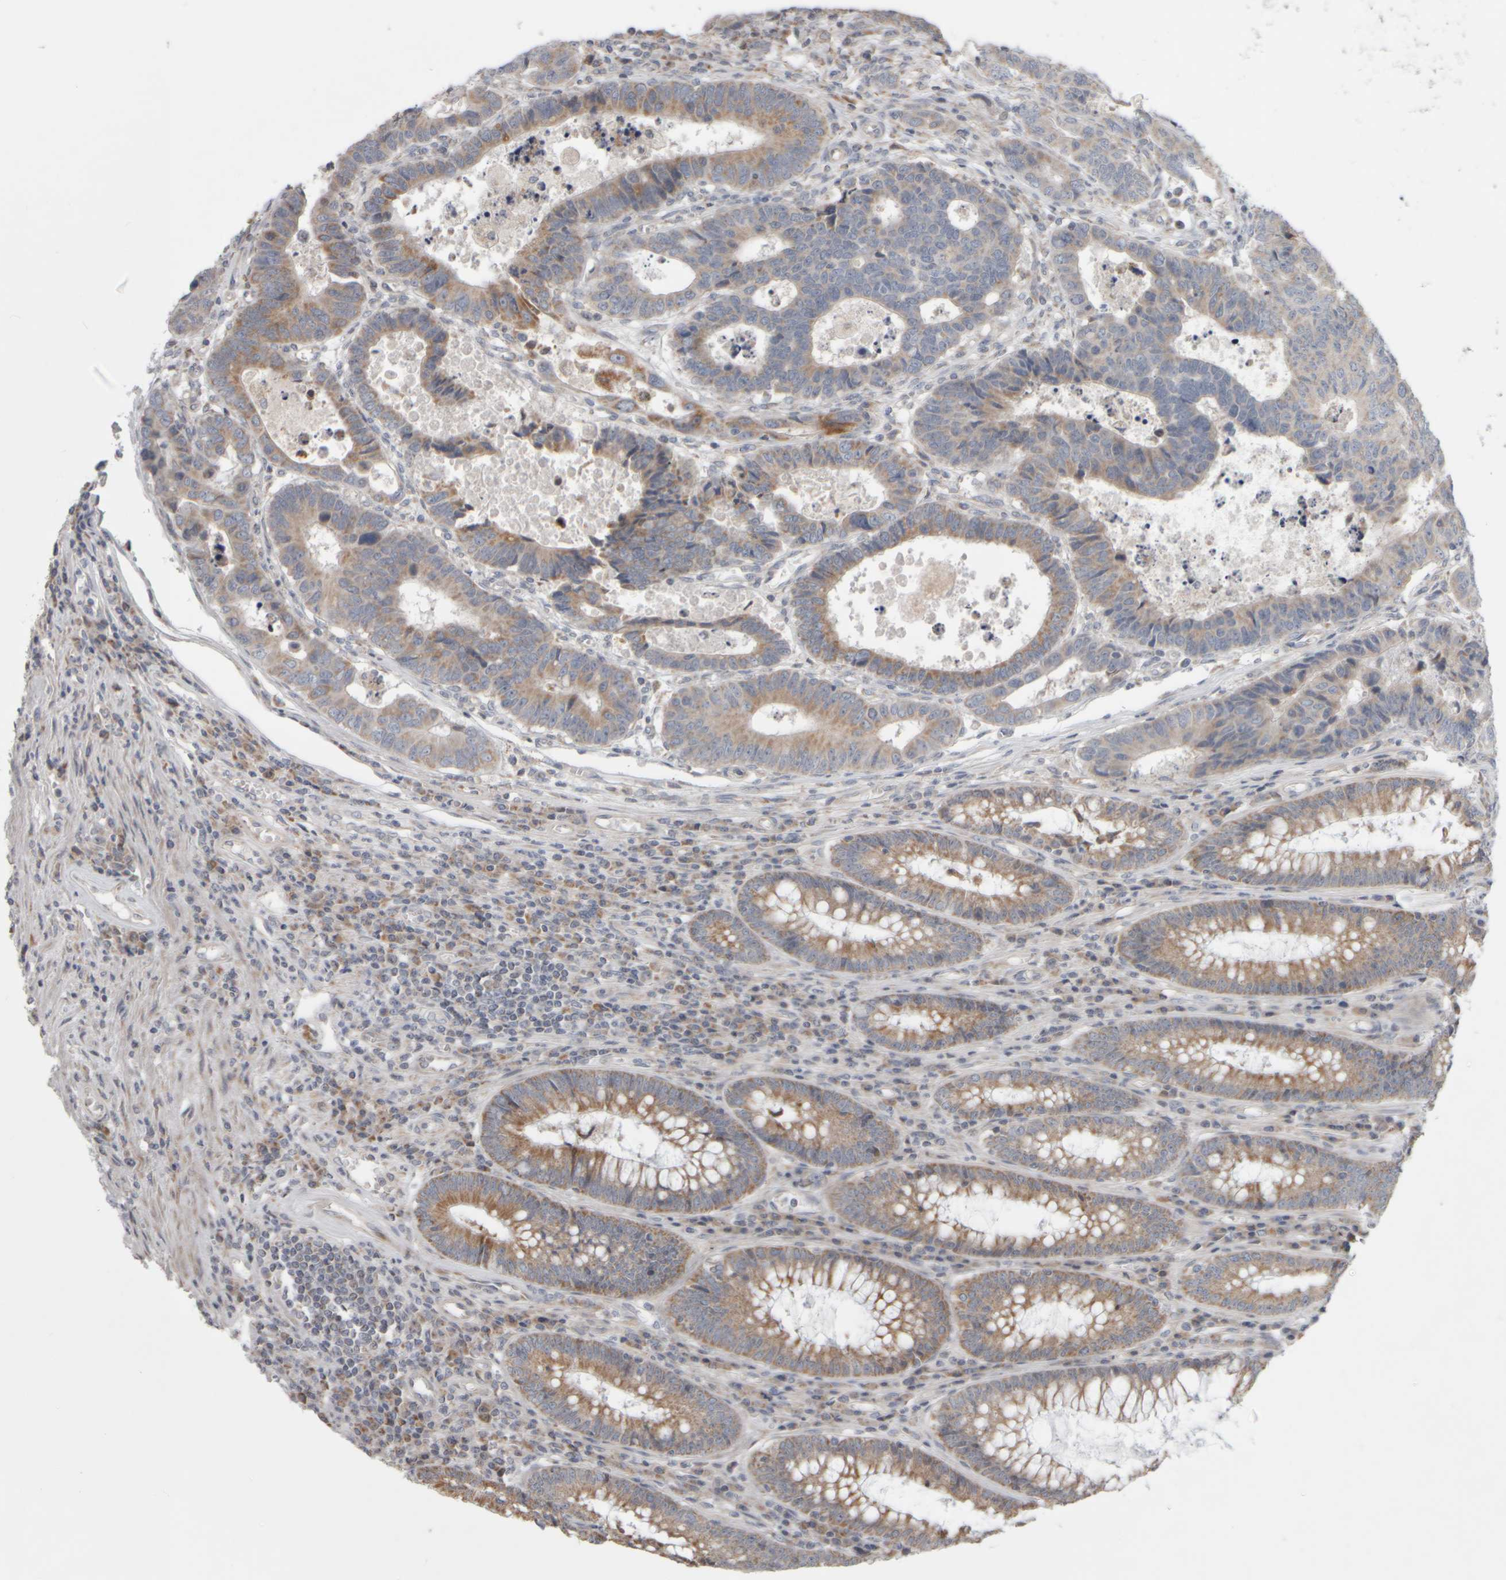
{"staining": {"intensity": "moderate", "quantity": ">75%", "location": "cytoplasmic/membranous"}, "tissue": "colorectal cancer", "cell_type": "Tumor cells", "image_type": "cancer", "snomed": [{"axis": "morphology", "description": "Adenocarcinoma, NOS"}, {"axis": "topography", "description": "Rectum"}], "caption": "Adenocarcinoma (colorectal) tissue shows moderate cytoplasmic/membranous expression in approximately >75% of tumor cells, visualized by immunohistochemistry.", "gene": "SCO1", "patient": {"sex": "male", "age": 84}}